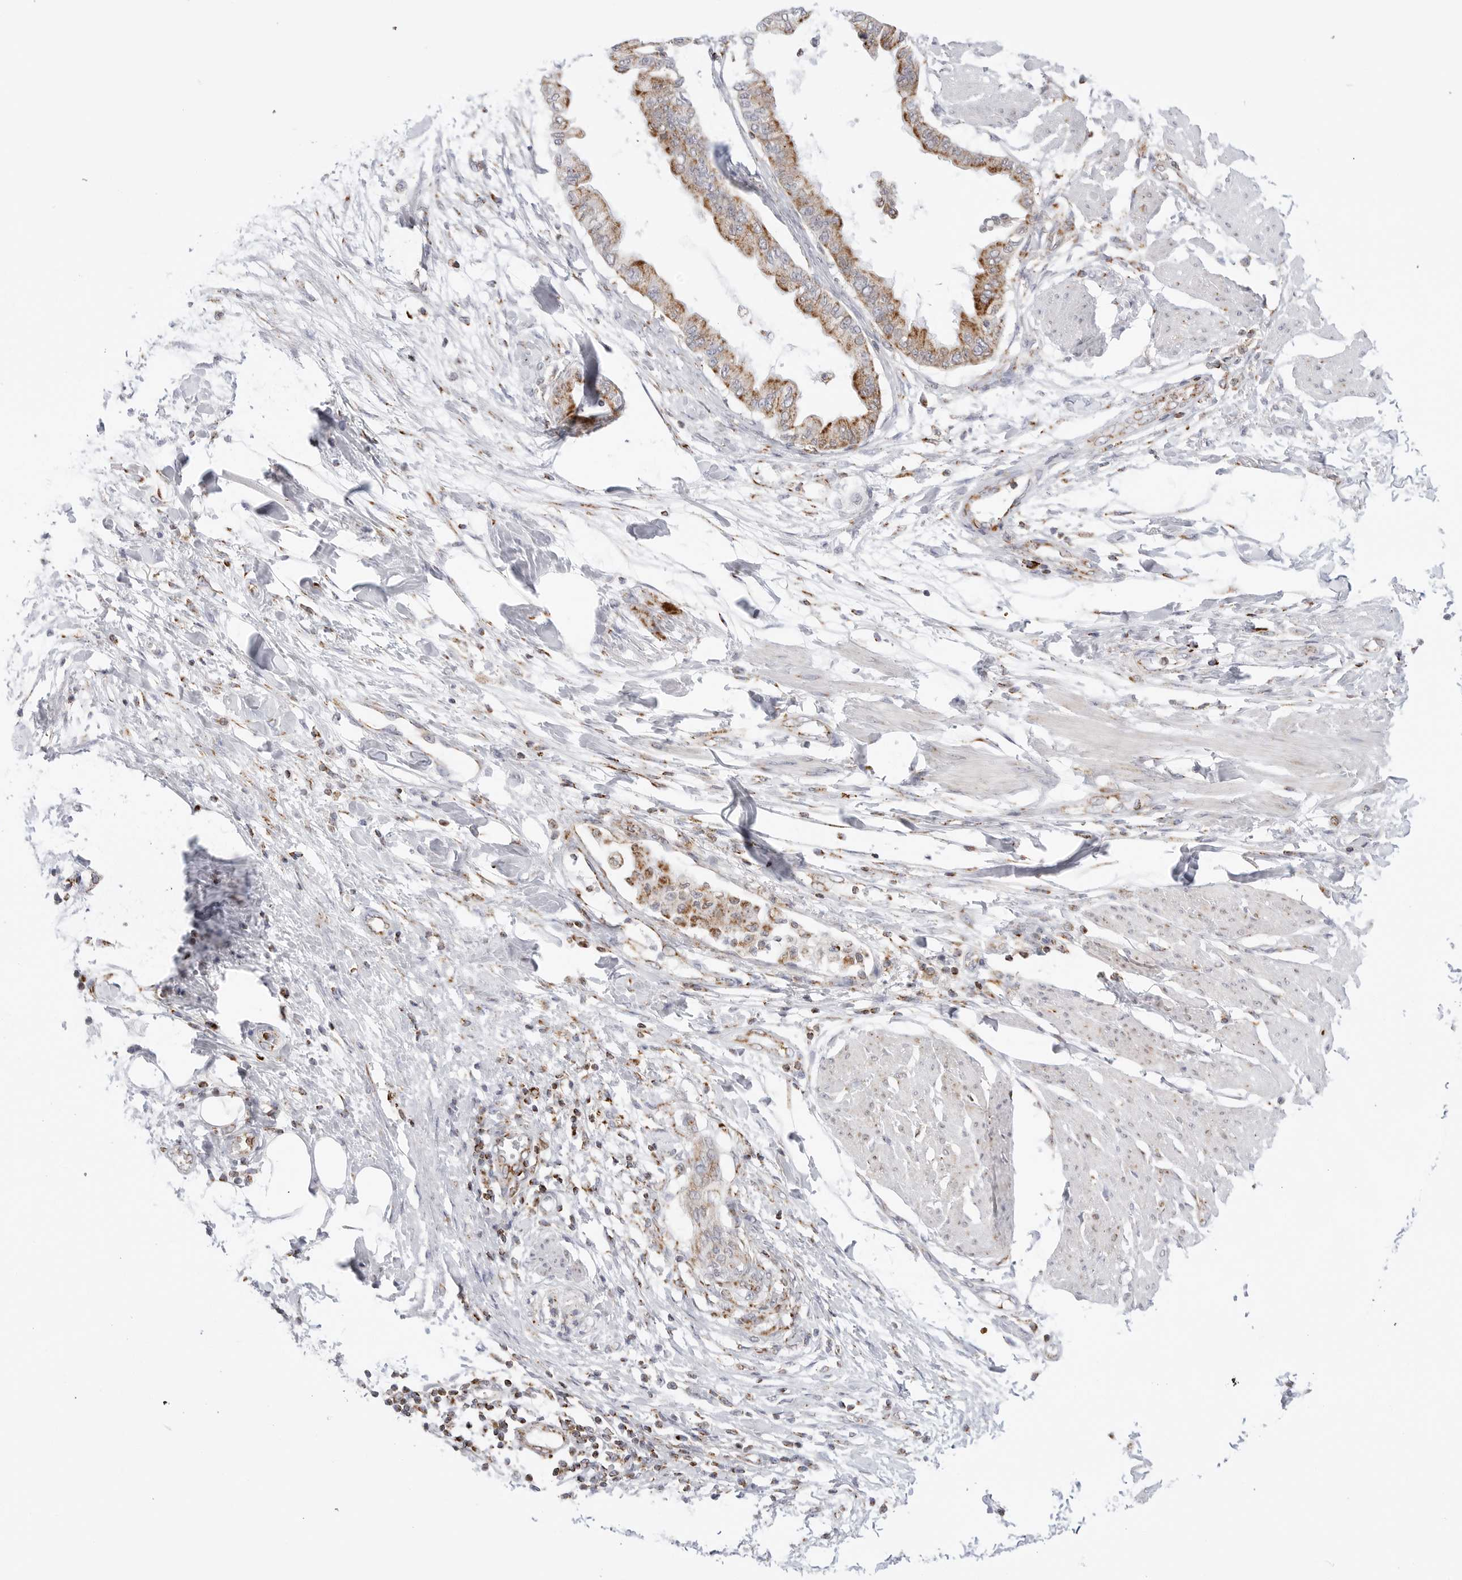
{"staining": {"intensity": "moderate", "quantity": ">75%", "location": "cytoplasmic/membranous"}, "tissue": "pancreatic cancer", "cell_type": "Tumor cells", "image_type": "cancer", "snomed": [{"axis": "morphology", "description": "Normal tissue, NOS"}, {"axis": "morphology", "description": "Adenocarcinoma, NOS"}, {"axis": "topography", "description": "Pancreas"}, {"axis": "topography", "description": "Duodenum"}], "caption": "Tumor cells exhibit medium levels of moderate cytoplasmic/membranous expression in approximately >75% of cells in human pancreatic cancer.", "gene": "ATP5IF1", "patient": {"sex": "female", "age": 60}}